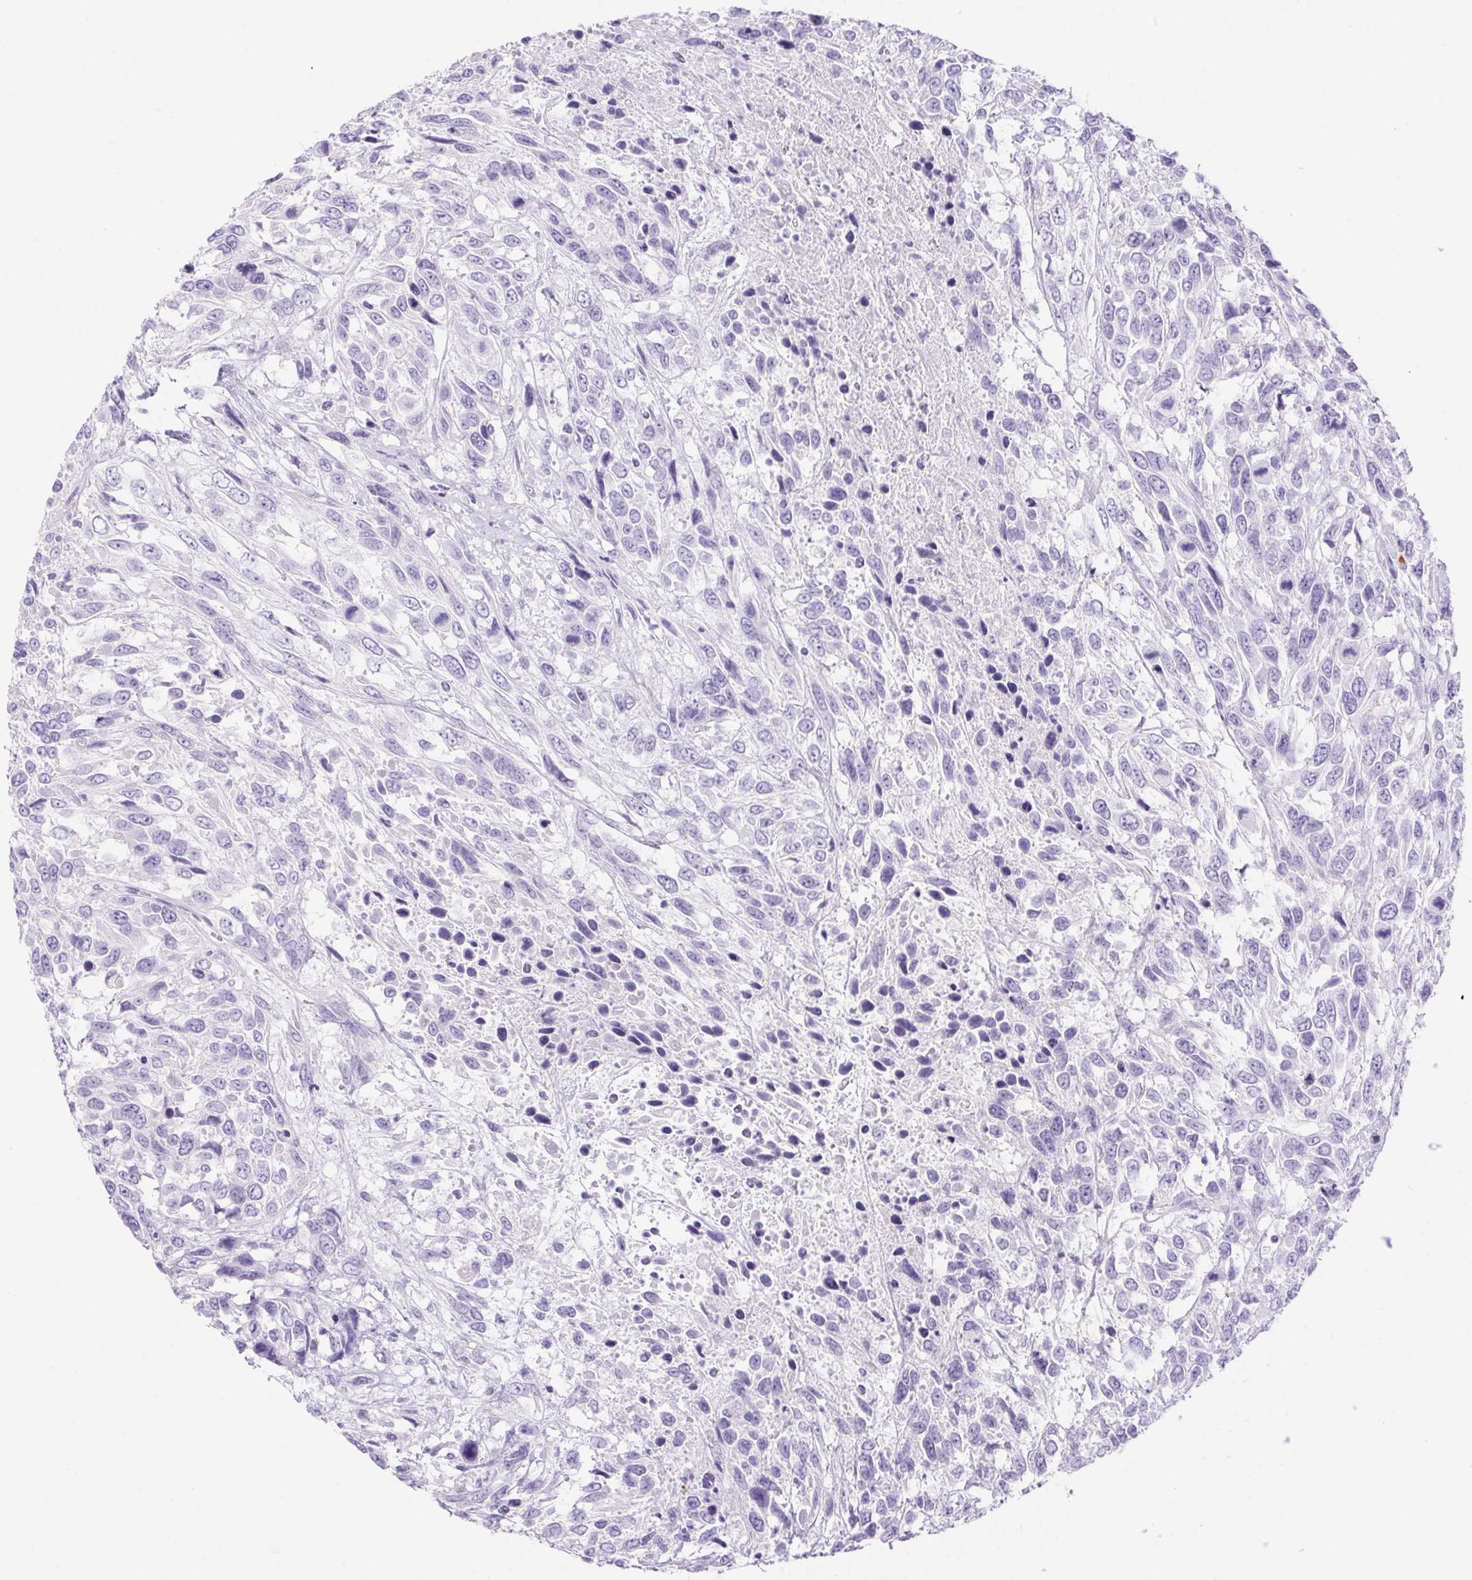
{"staining": {"intensity": "negative", "quantity": "none", "location": "none"}, "tissue": "urothelial cancer", "cell_type": "Tumor cells", "image_type": "cancer", "snomed": [{"axis": "morphology", "description": "Urothelial carcinoma, High grade"}, {"axis": "topography", "description": "Urinary bladder"}], "caption": "An immunohistochemistry photomicrograph of urothelial cancer is shown. There is no staining in tumor cells of urothelial cancer.", "gene": "ERP27", "patient": {"sex": "female", "age": 70}}